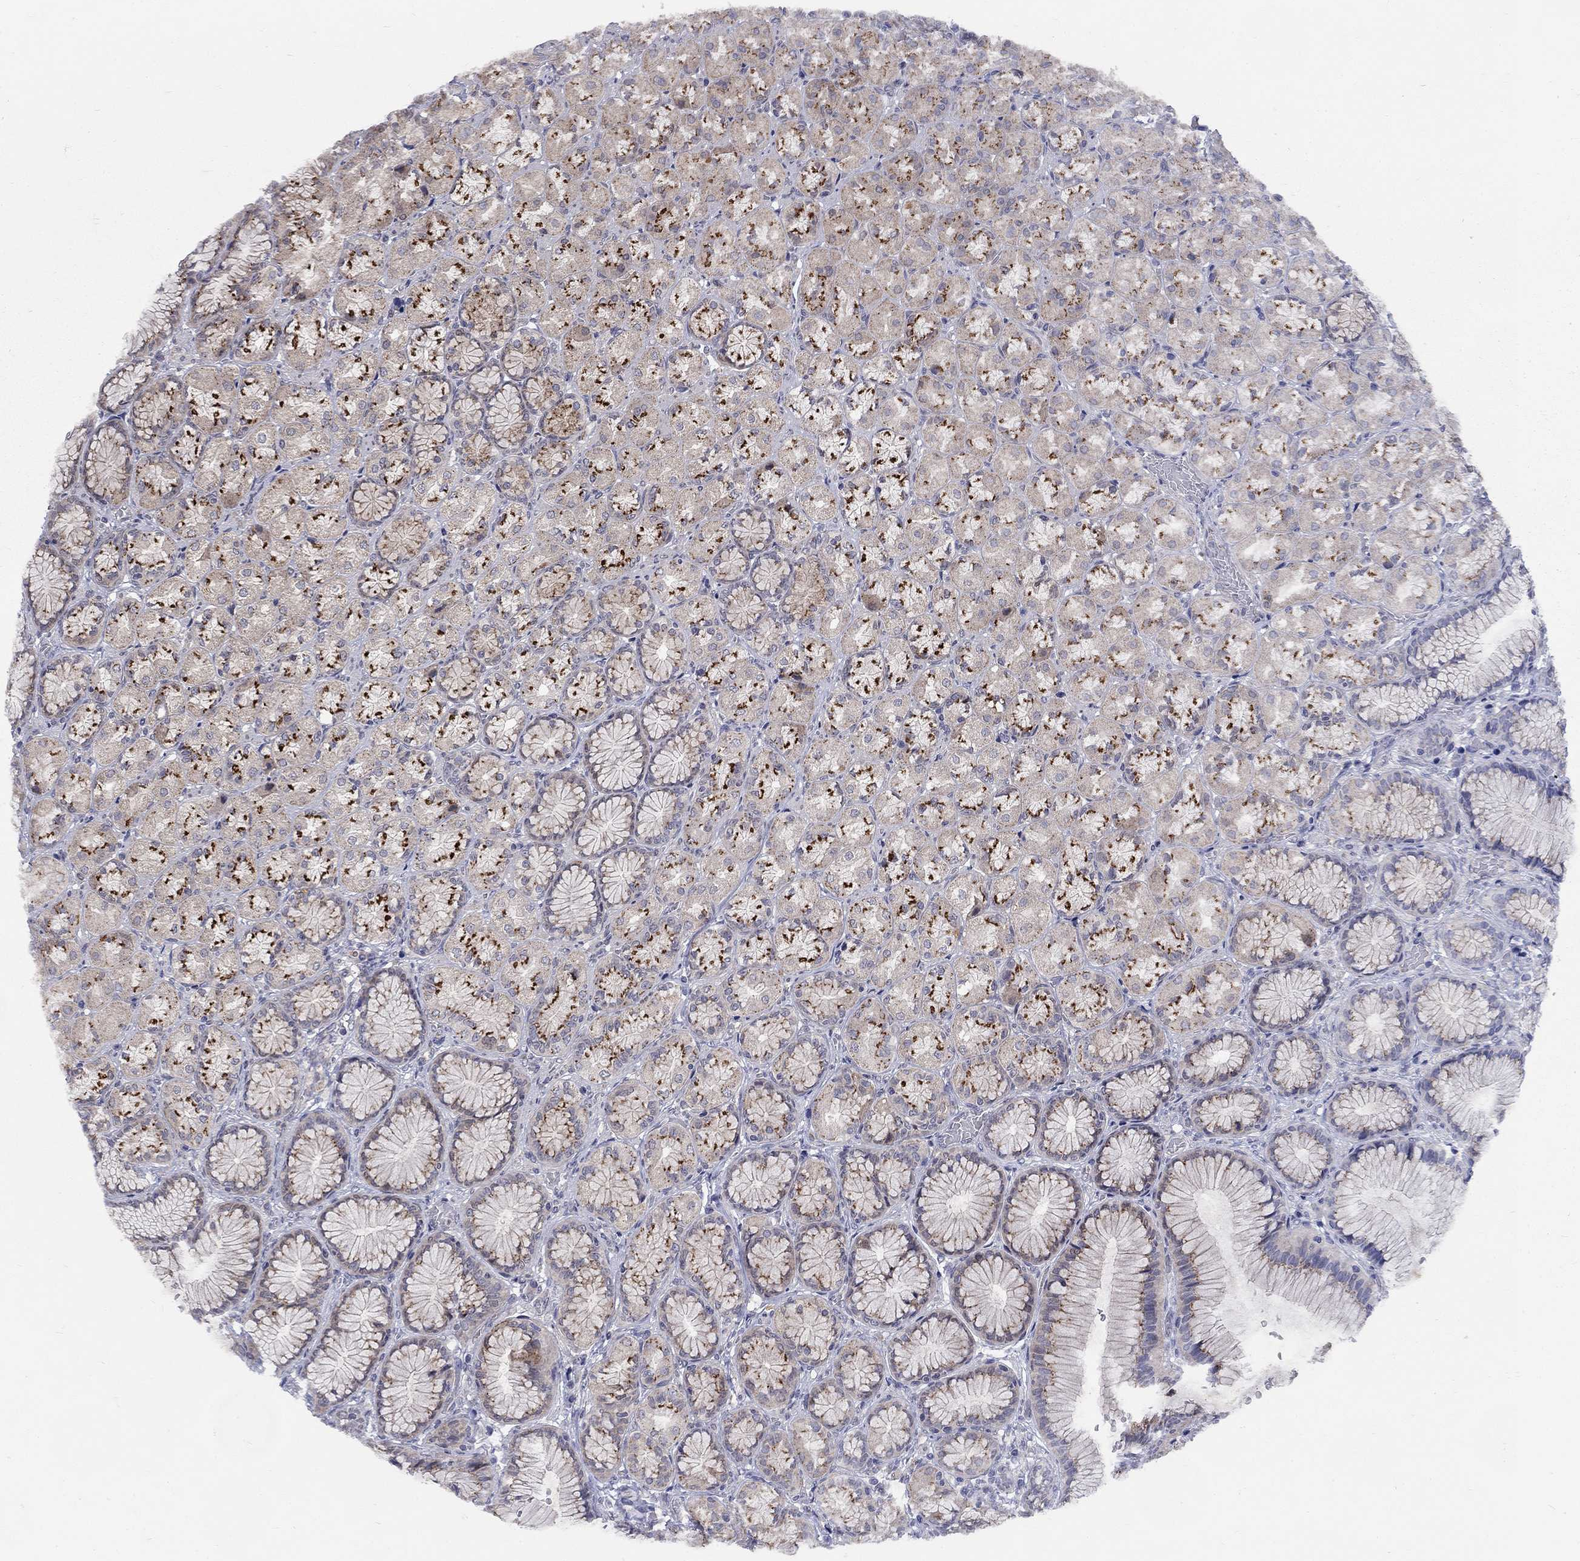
{"staining": {"intensity": "strong", "quantity": "25%-75%", "location": "cytoplasmic/membranous"}, "tissue": "stomach", "cell_type": "Glandular cells", "image_type": "normal", "snomed": [{"axis": "morphology", "description": "Normal tissue, NOS"}, {"axis": "morphology", "description": "Adenocarcinoma, NOS"}, {"axis": "morphology", "description": "Adenocarcinoma, High grade"}, {"axis": "topography", "description": "Stomach, upper"}, {"axis": "topography", "description": "Stomach"}], "caption": "Immunohistochemistry (IHC) (DAB) staining of benign stomach demonstrates strong cytoplasmic/membranous protein staining in approximately 25%-75% of glandular cells.", "gene": "FAM3B", "patient": {"sex": "female", "age": 65}}